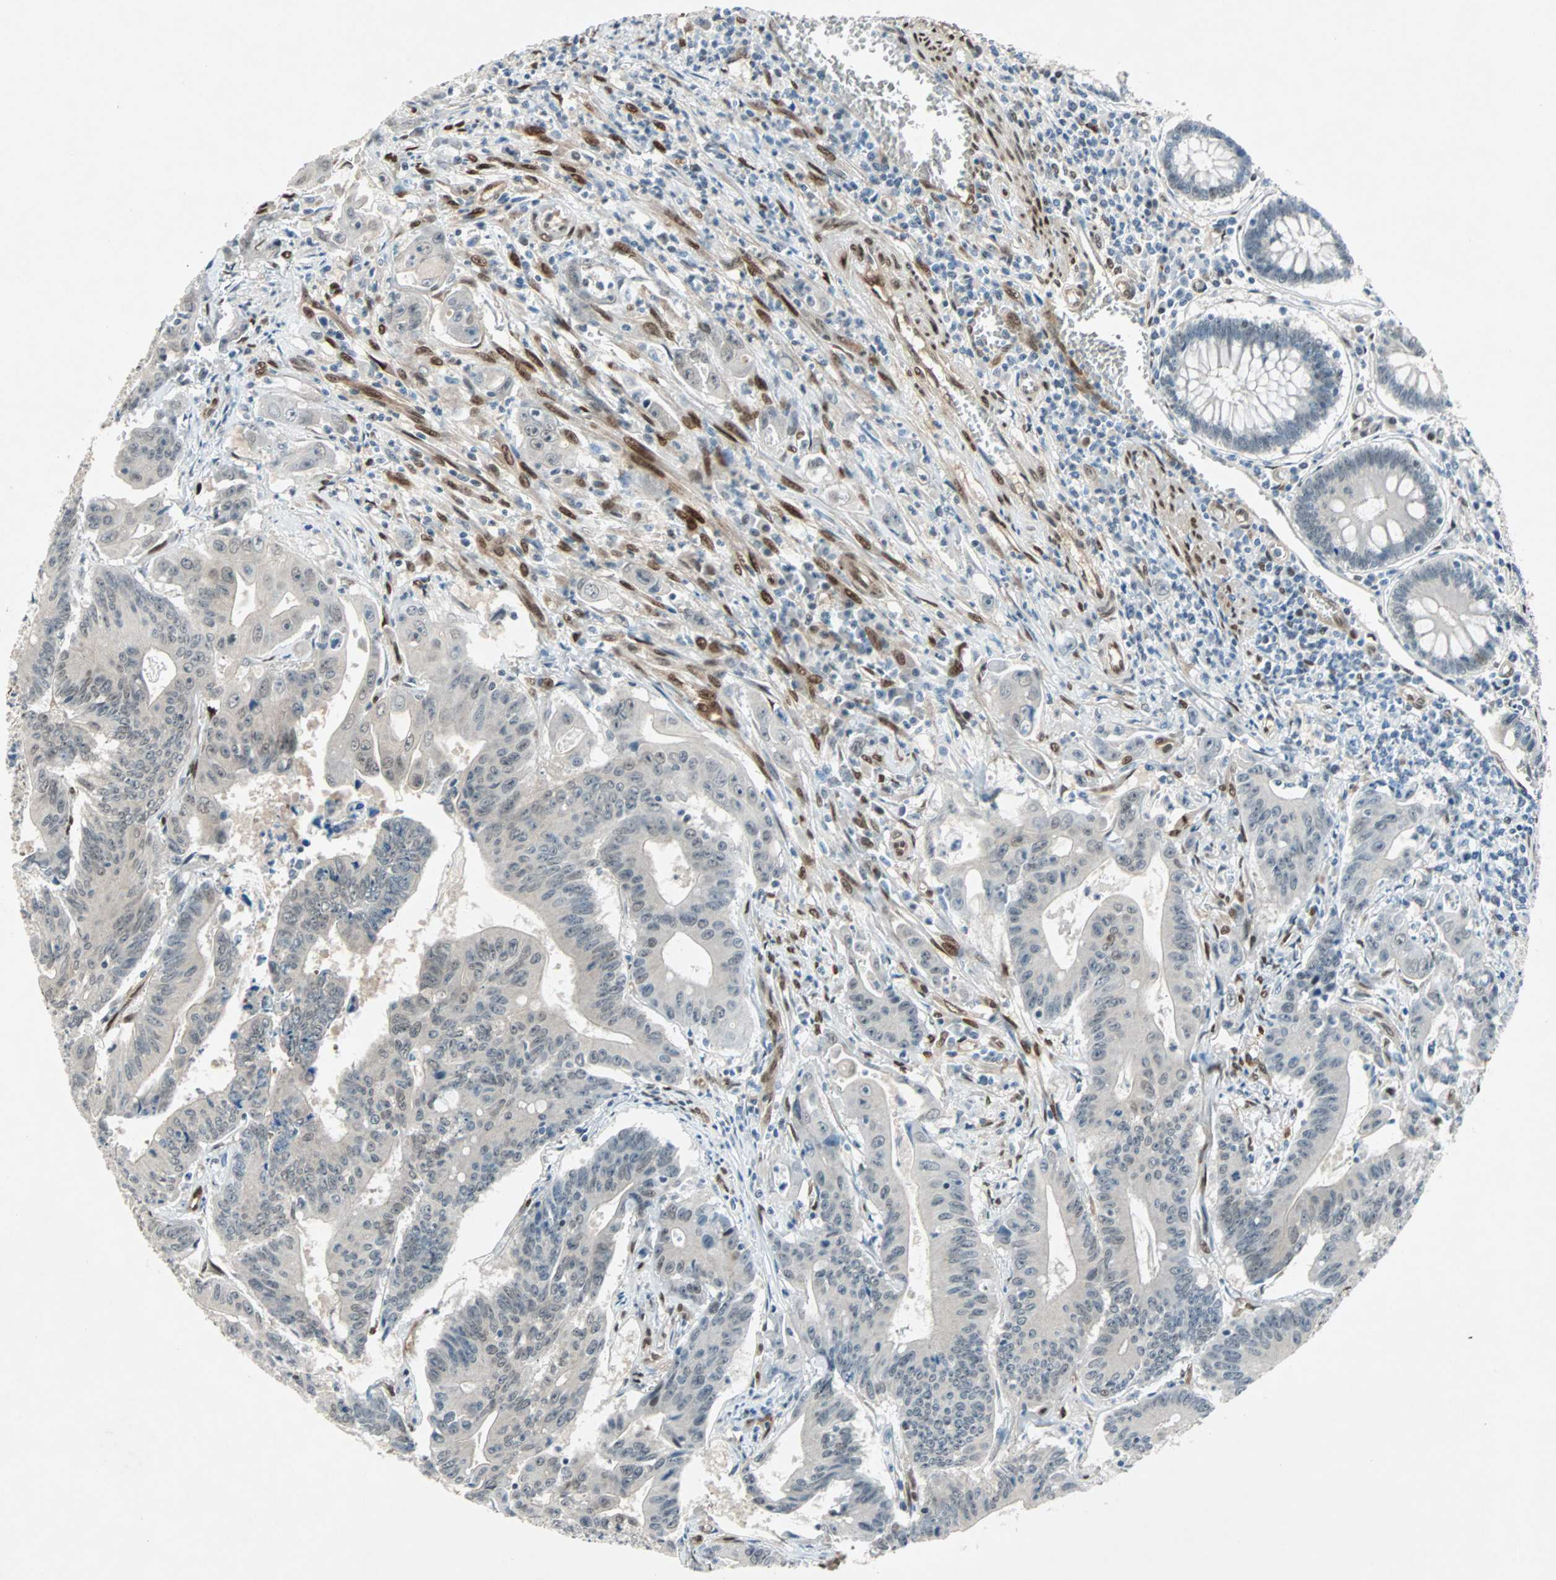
{"staining": {"intensity": "weak", "quantity": "<25%", "location": "nuclear"}, "tissue": "colorectal cancer", "cell_type": "Tumor cells", "image_type": "cancer", "snomed": [{"axis": "morphology", "description": "Adenocarcinoma, NOS"}, {"axis": "topography", "description": "Colon"}], "caption": "An immunohistochemistry (IHC) histopathology image of colorectal adenocarcinoma is shown. There is no staining in tumor cells of colorectal adenocarcinoma.", "gene": "WWTR1", "patient": {"sex": "male", "age": 45}}